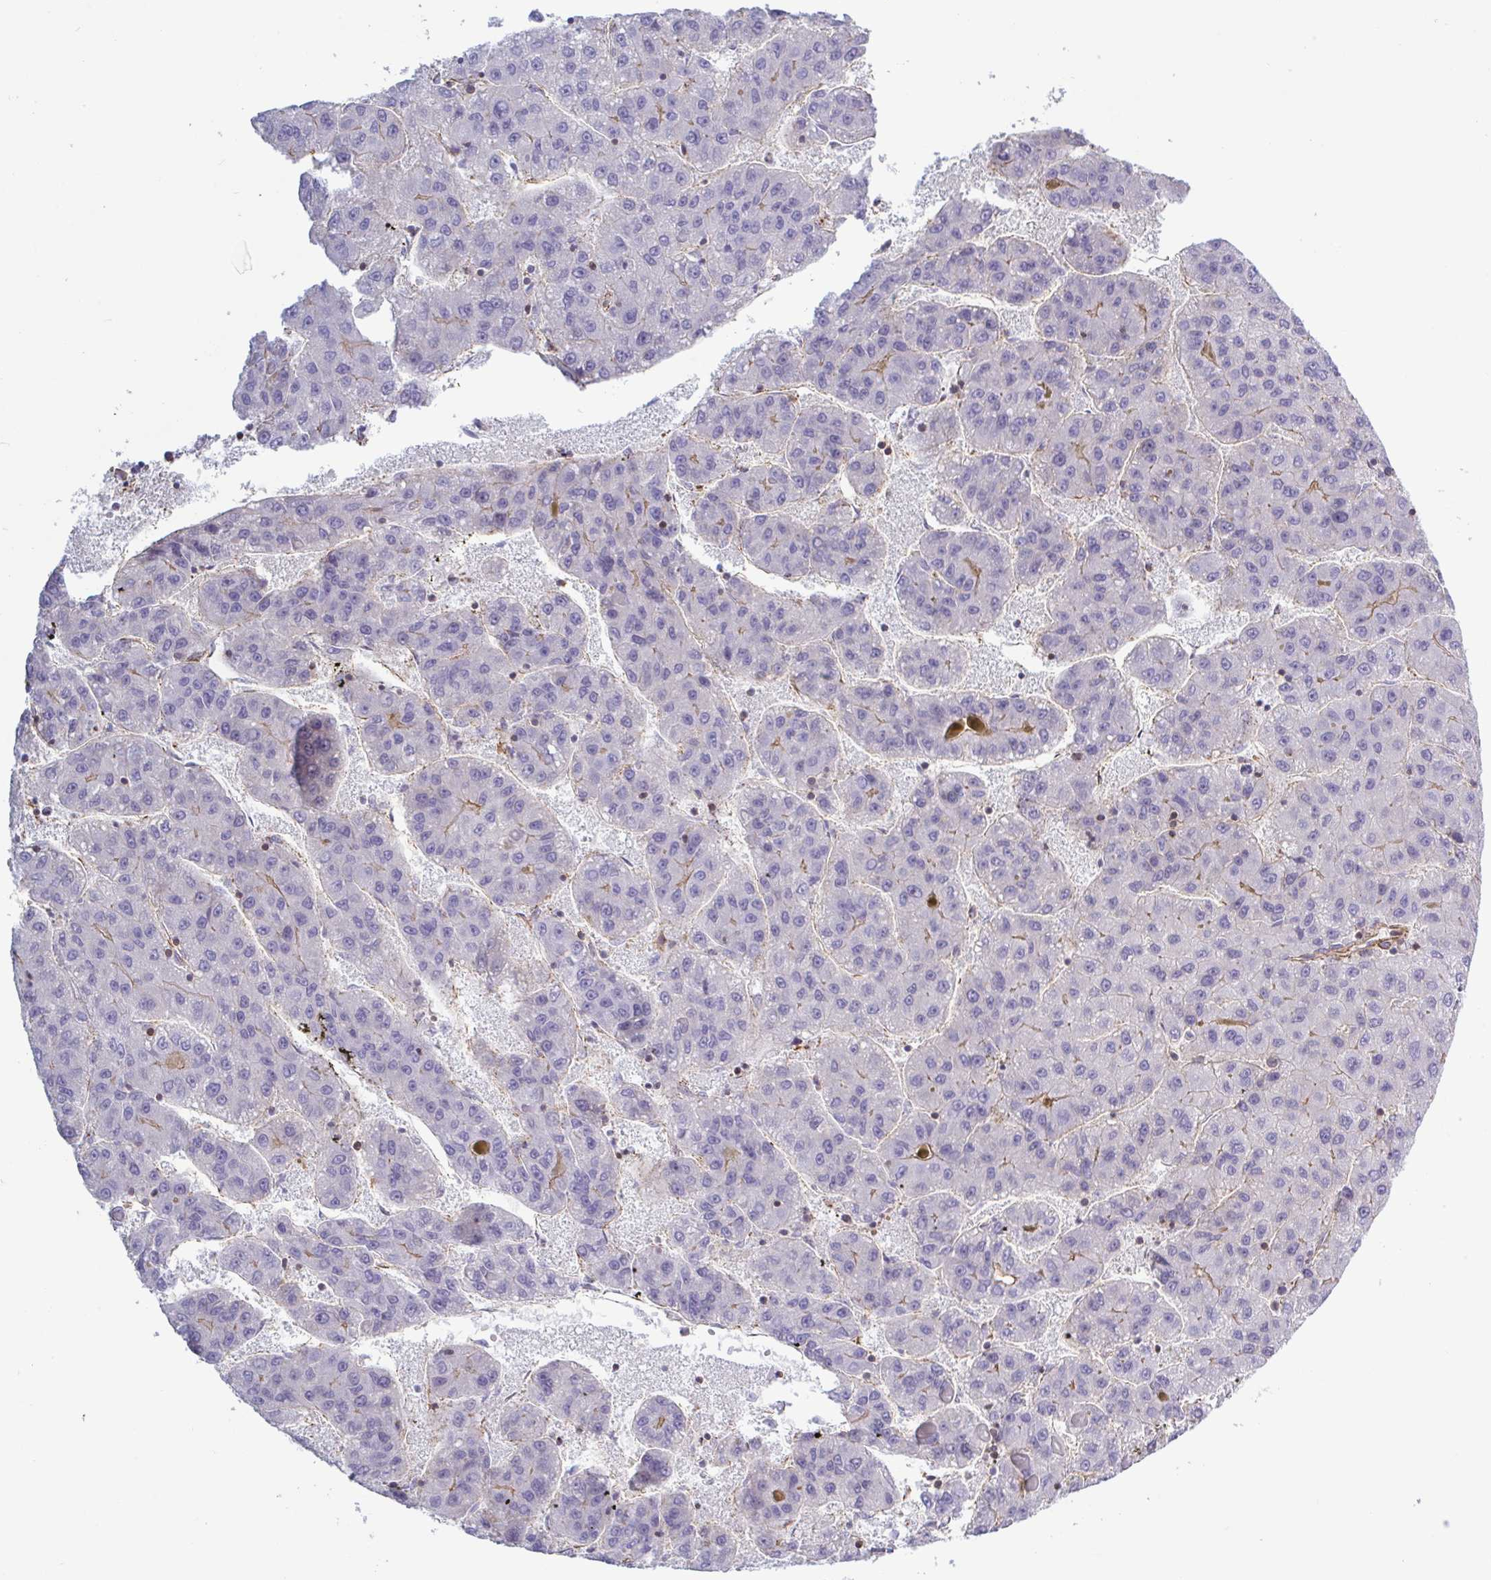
{"staining": {"intensity": "negative", "quantity": "none", "location": "none"}, "tissue": "liver cancer", "cell_type": "Tumor cells", "image_type": "cancer", "snomed": [{"axis": "morphology", "description": "Carcinoma, Hepatocellular, NOS"}, {"axis": "topography", "description": "Liver"}], "caption": "Photomicrograph shows no significant protein expression in tumor cells of liver cancer. The staining was performed using DAB to visualize the protein expression in brown, while the nuclei were stained in blue with hematoxylin (Magnification: 20x).", "gene": "SHISA7", "patient": {"sex": "female", "age": 82}}